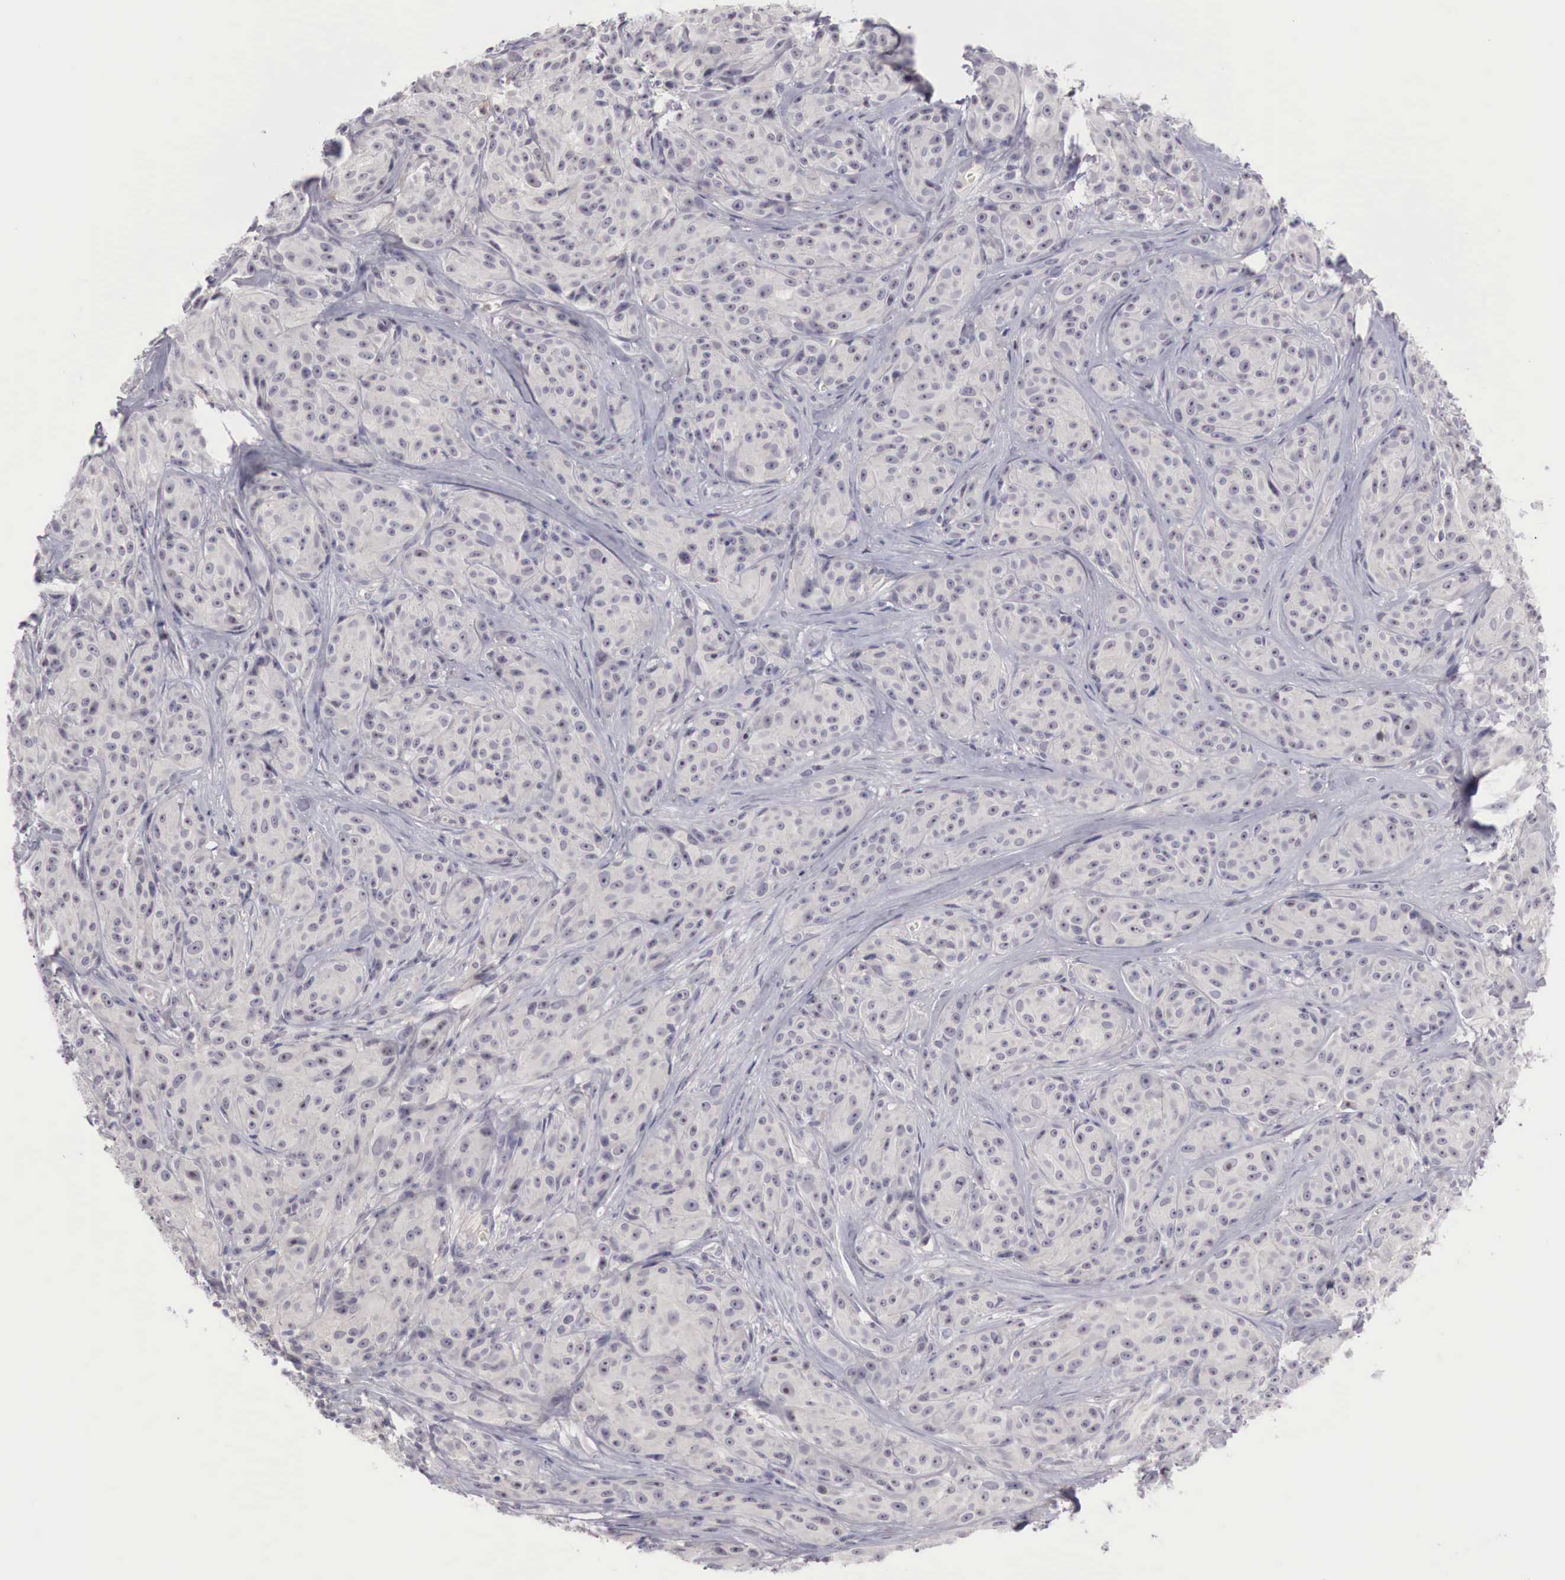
{"staining": {"intensity": "negative", "quantity": "none", "location": "none"}, "tissue": "melanoma", "cell_type": "Tumor cells", "image_type": "cancer", "snomed": [{"axis": "morphology", "description": "Malignant melanoma, NOS"}, {"axis": "topography", "description": "Skin"}], "caption": "This is a photomicrograph of immunohistochemistry (IHC) staining of melanoma, which shows no positivity in tumor cells.", "gene": "GATA1", "patient": {"sex": "male", "age": 56}}